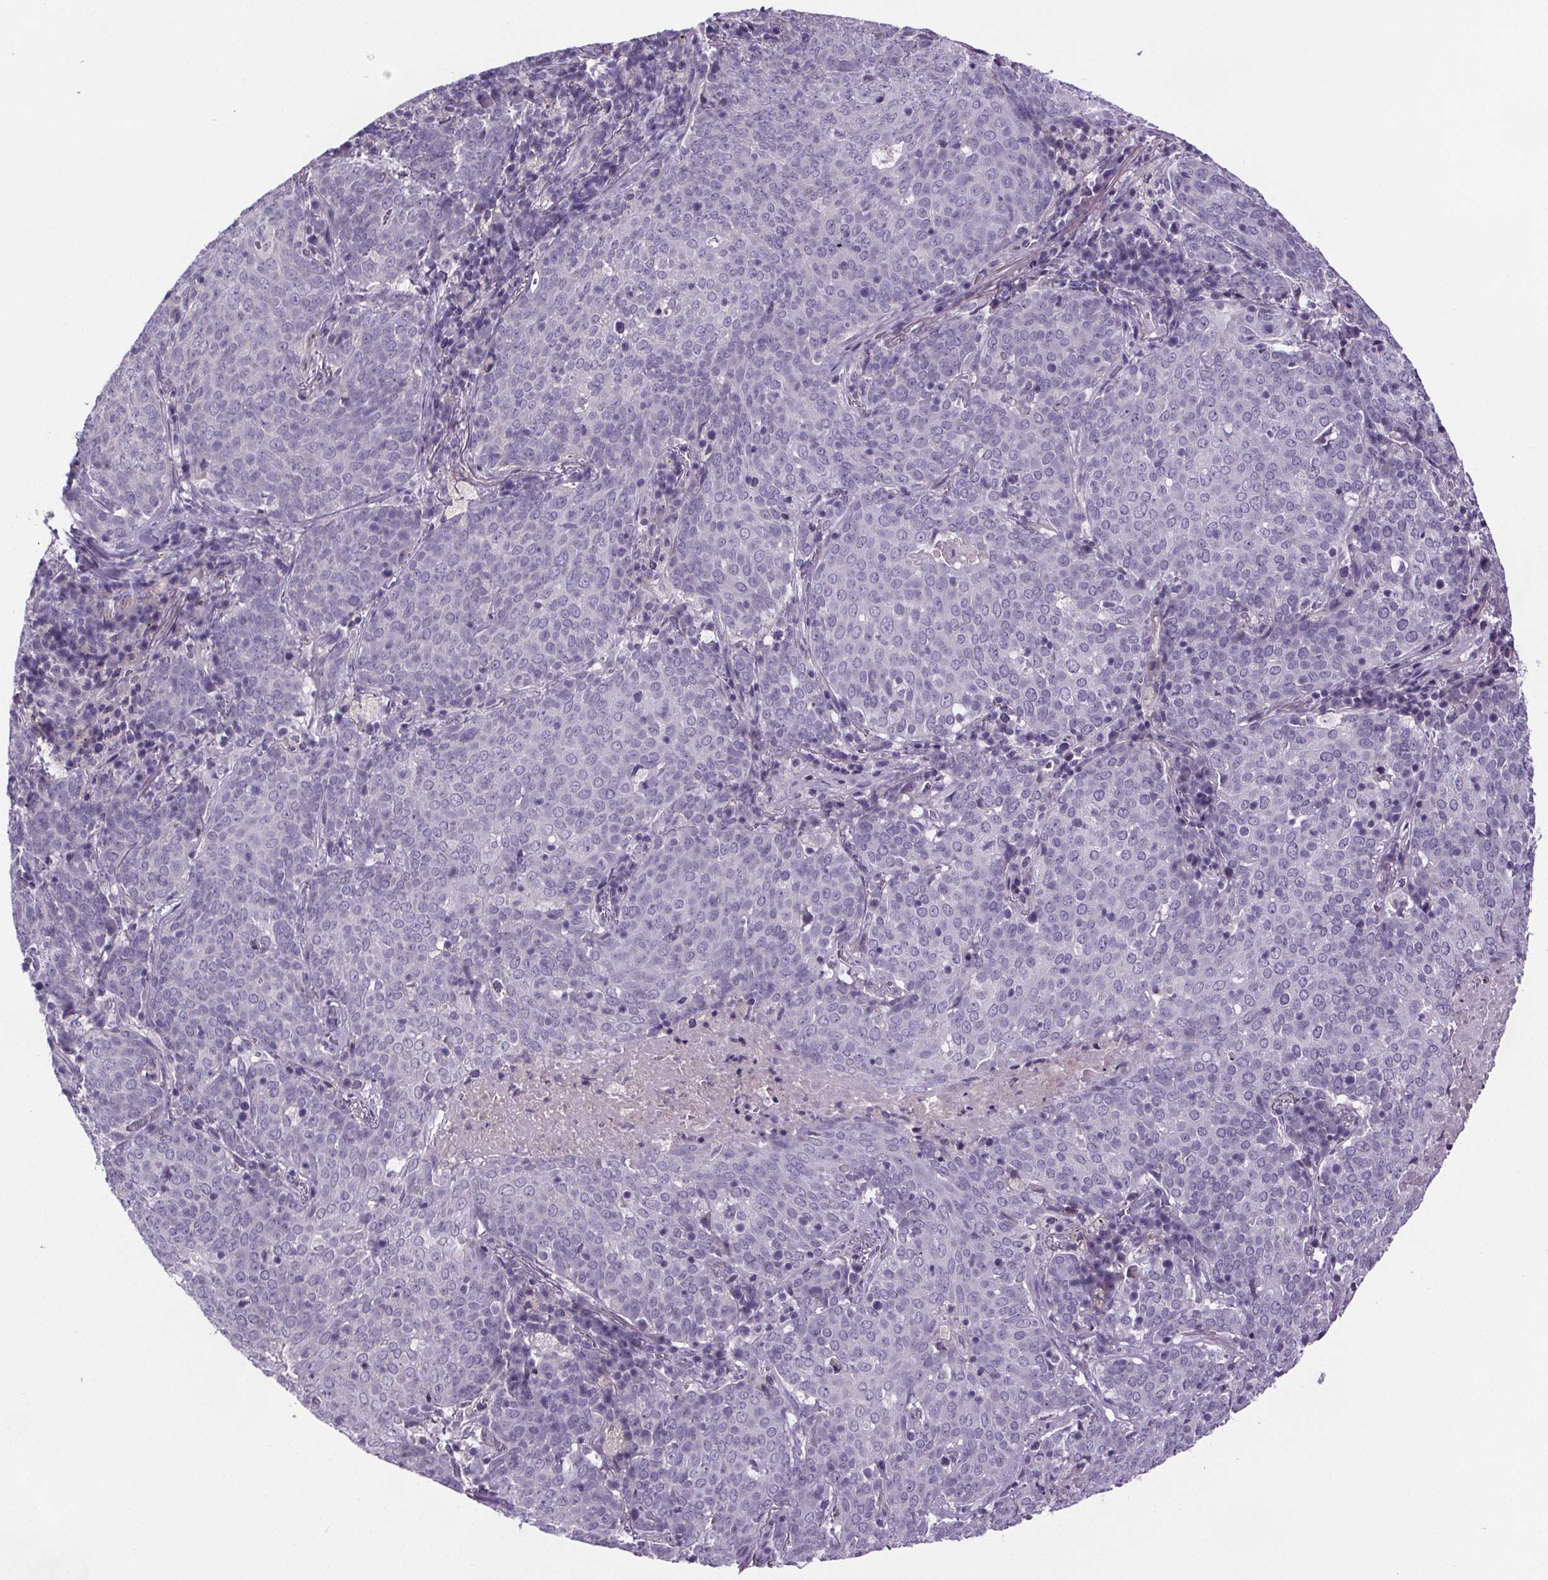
{"staining": {"intensity": "negative", "quantity": "none", "location": "none"}, "tissue": "lung cancer", "cell_type": "Tumor cells", "image_type": "cancer", "snomed": [{"axis": "morphology", "description": "Squamous cell carcinoma, NOS"}, {"axis": "topography", "description": "Lung"}], "caption": "High power microscopy image of an immunohistochemistry histopathology image of lung cancer (squamous cell carcinoma), revealing no significant staining in tumor cells. (Brightfield microscopy of DAB immunohistochemistry at high magnification).", "gene": "CUBN", "patient": {"sex": "male", "age": 82}}